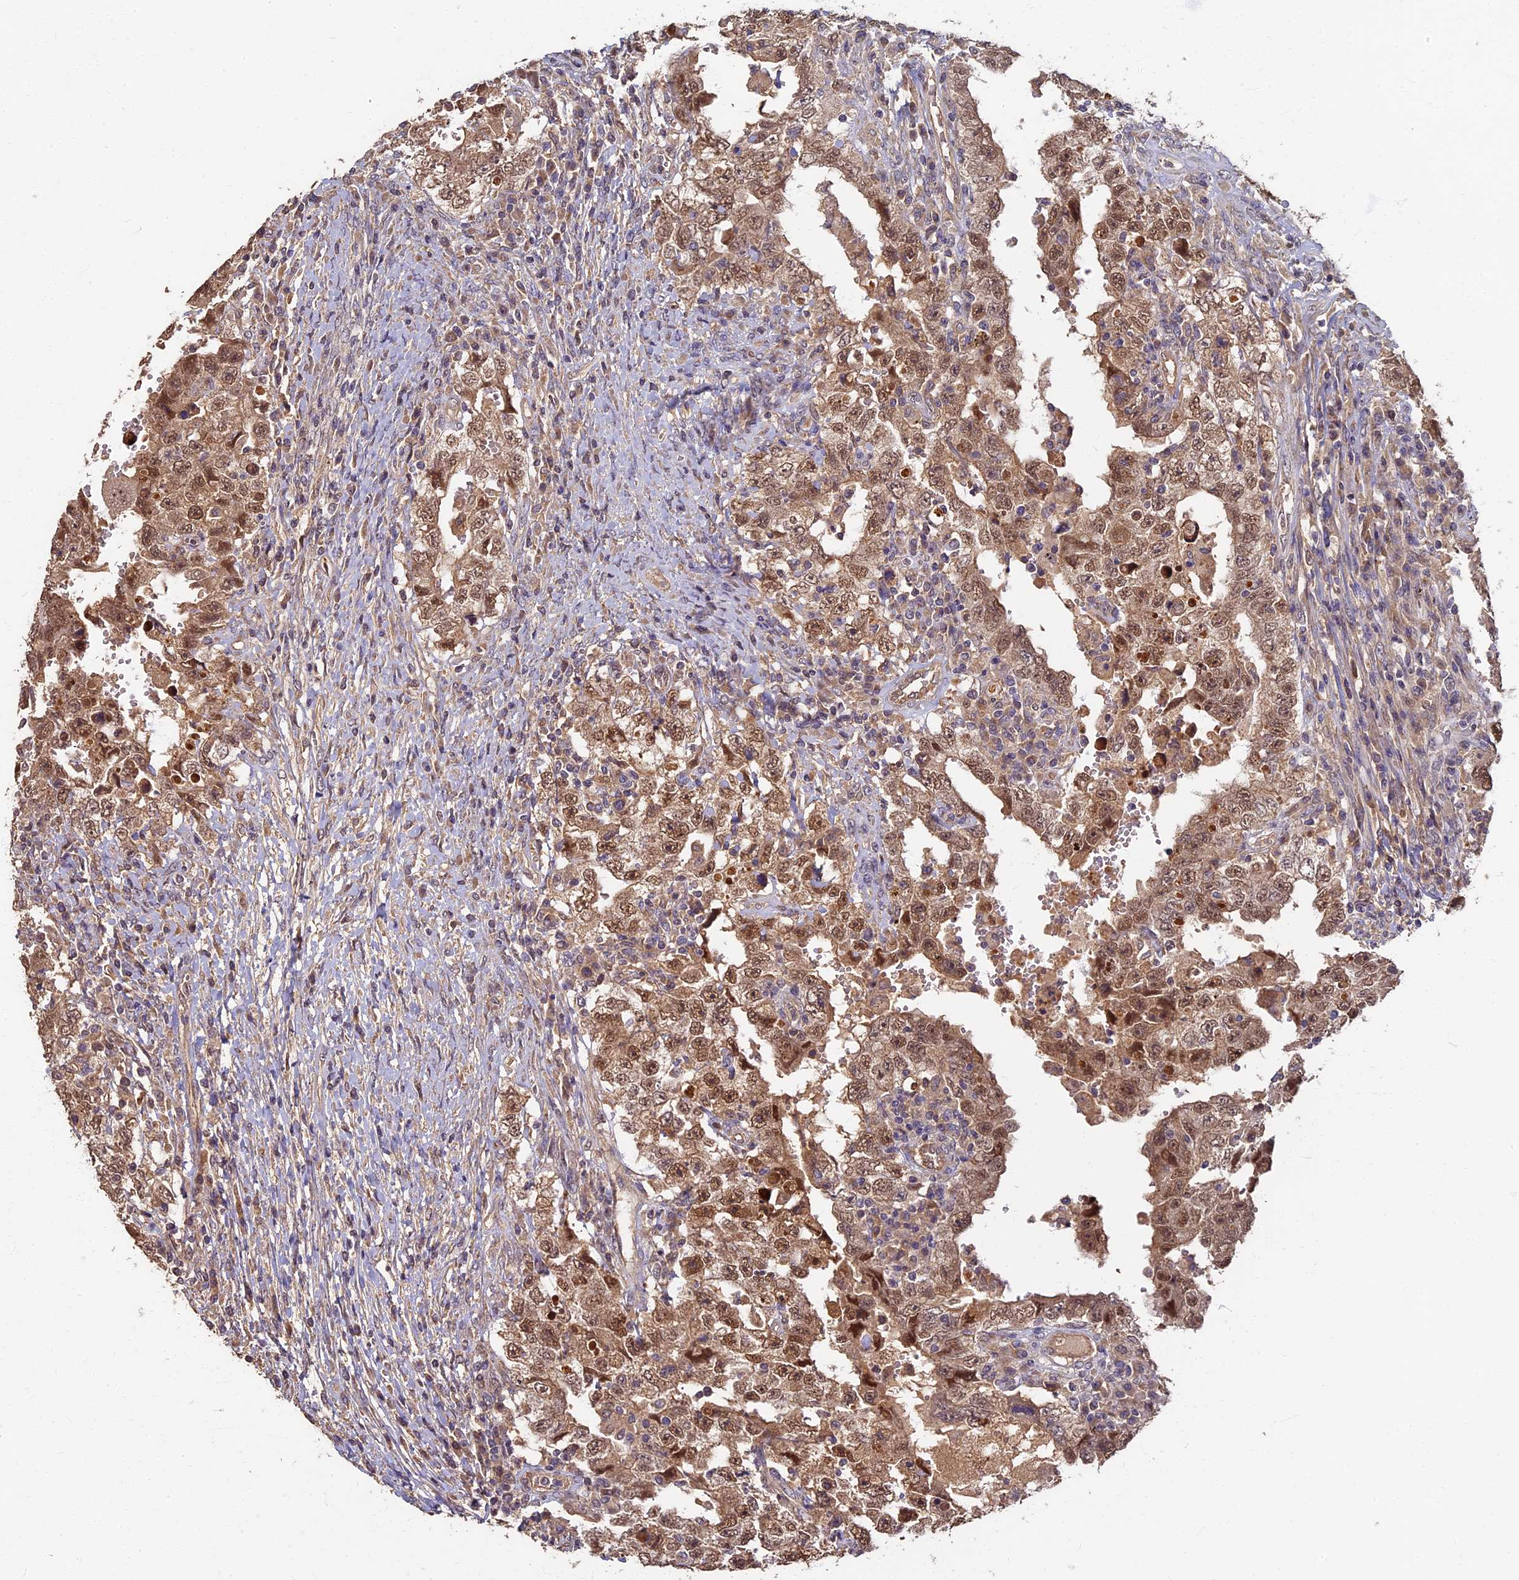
{"staining": {"intensity": "moderate", "quantity": ">75%", "location": "cytoplasmic/membranous,nuclear"}, "tissue": "testis cancer", "cell_type": "Tumor cells", "image_type": "cancer", "snomed": [{"axis": "morphology", "description": "Carcinoma, Embryonal, NOS"}, {"axis": "topography", "description": "Testis"}], "caption": "Immunohistochemical staining of human testis cancer demonstrates medium levels of moderate cytoplasmic/membranous and nuclear positivity in about >75% of tumor cells.", "gene": "RSPH3", "patient": {"sex": "male", "age": 26}}